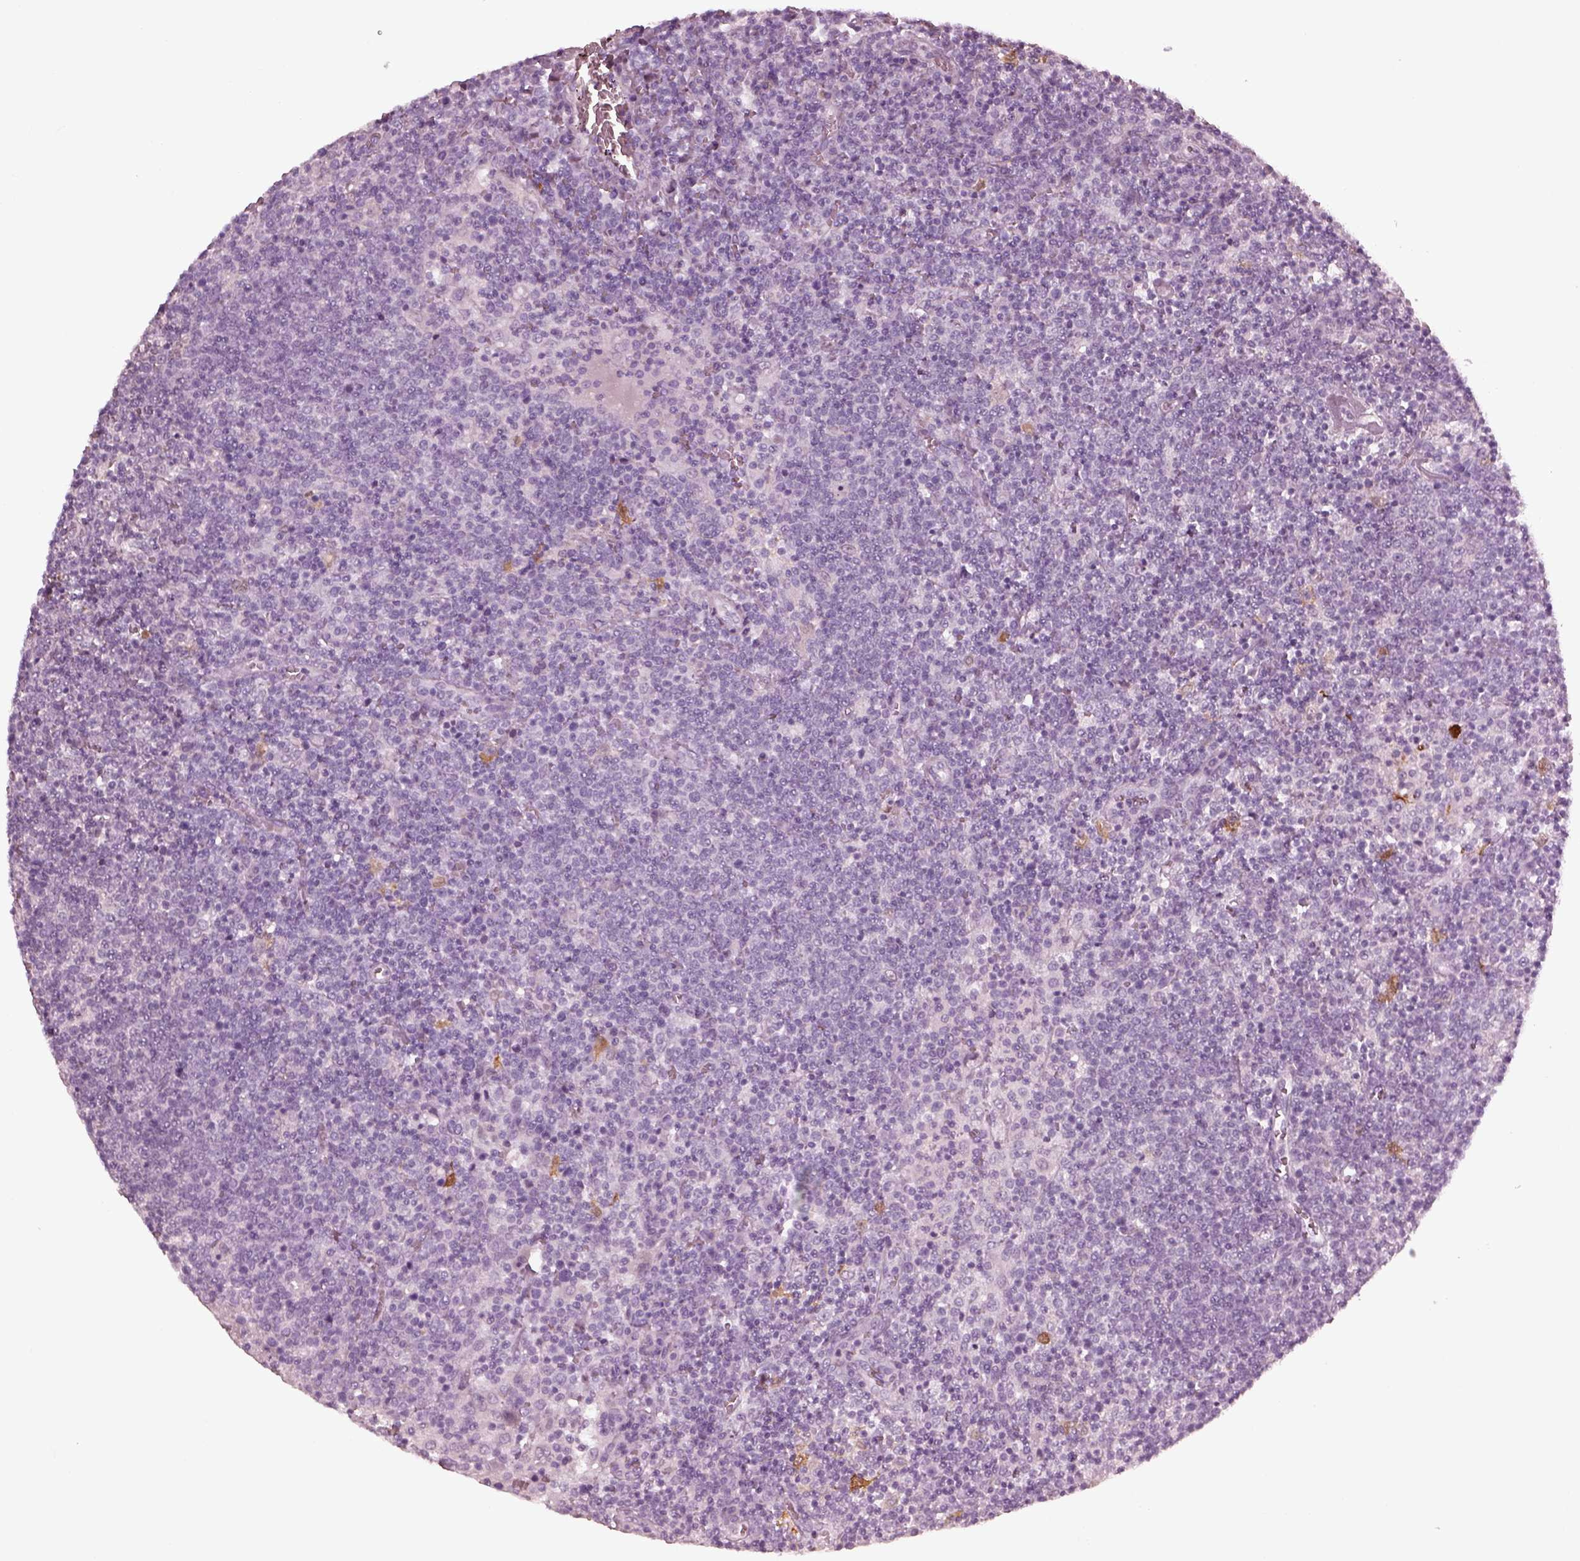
{"staining": {"intensity": "negative", "quantity": "none", "location": "none"}, "tissue": "lymphoma", "cell_type": "Tumor cells", "image_type": "cancer", "snomed": [{"axis": "morphology", "description": "Malignant lymphoma, non-Hodgkin's type, High grade"}, {"axis": "topography", "description": "Lymph node"}], "caption": "DAB immunohistochemical staining of high-grade malignant lymphoma, non-Hodgkin's type exhibits no significant expression in tumor cells. (DAB IHC visualized using brightfield microscopy, high magnification).", "gene": "C2orf81", "patient": {"sex": "male", "age": 61}}